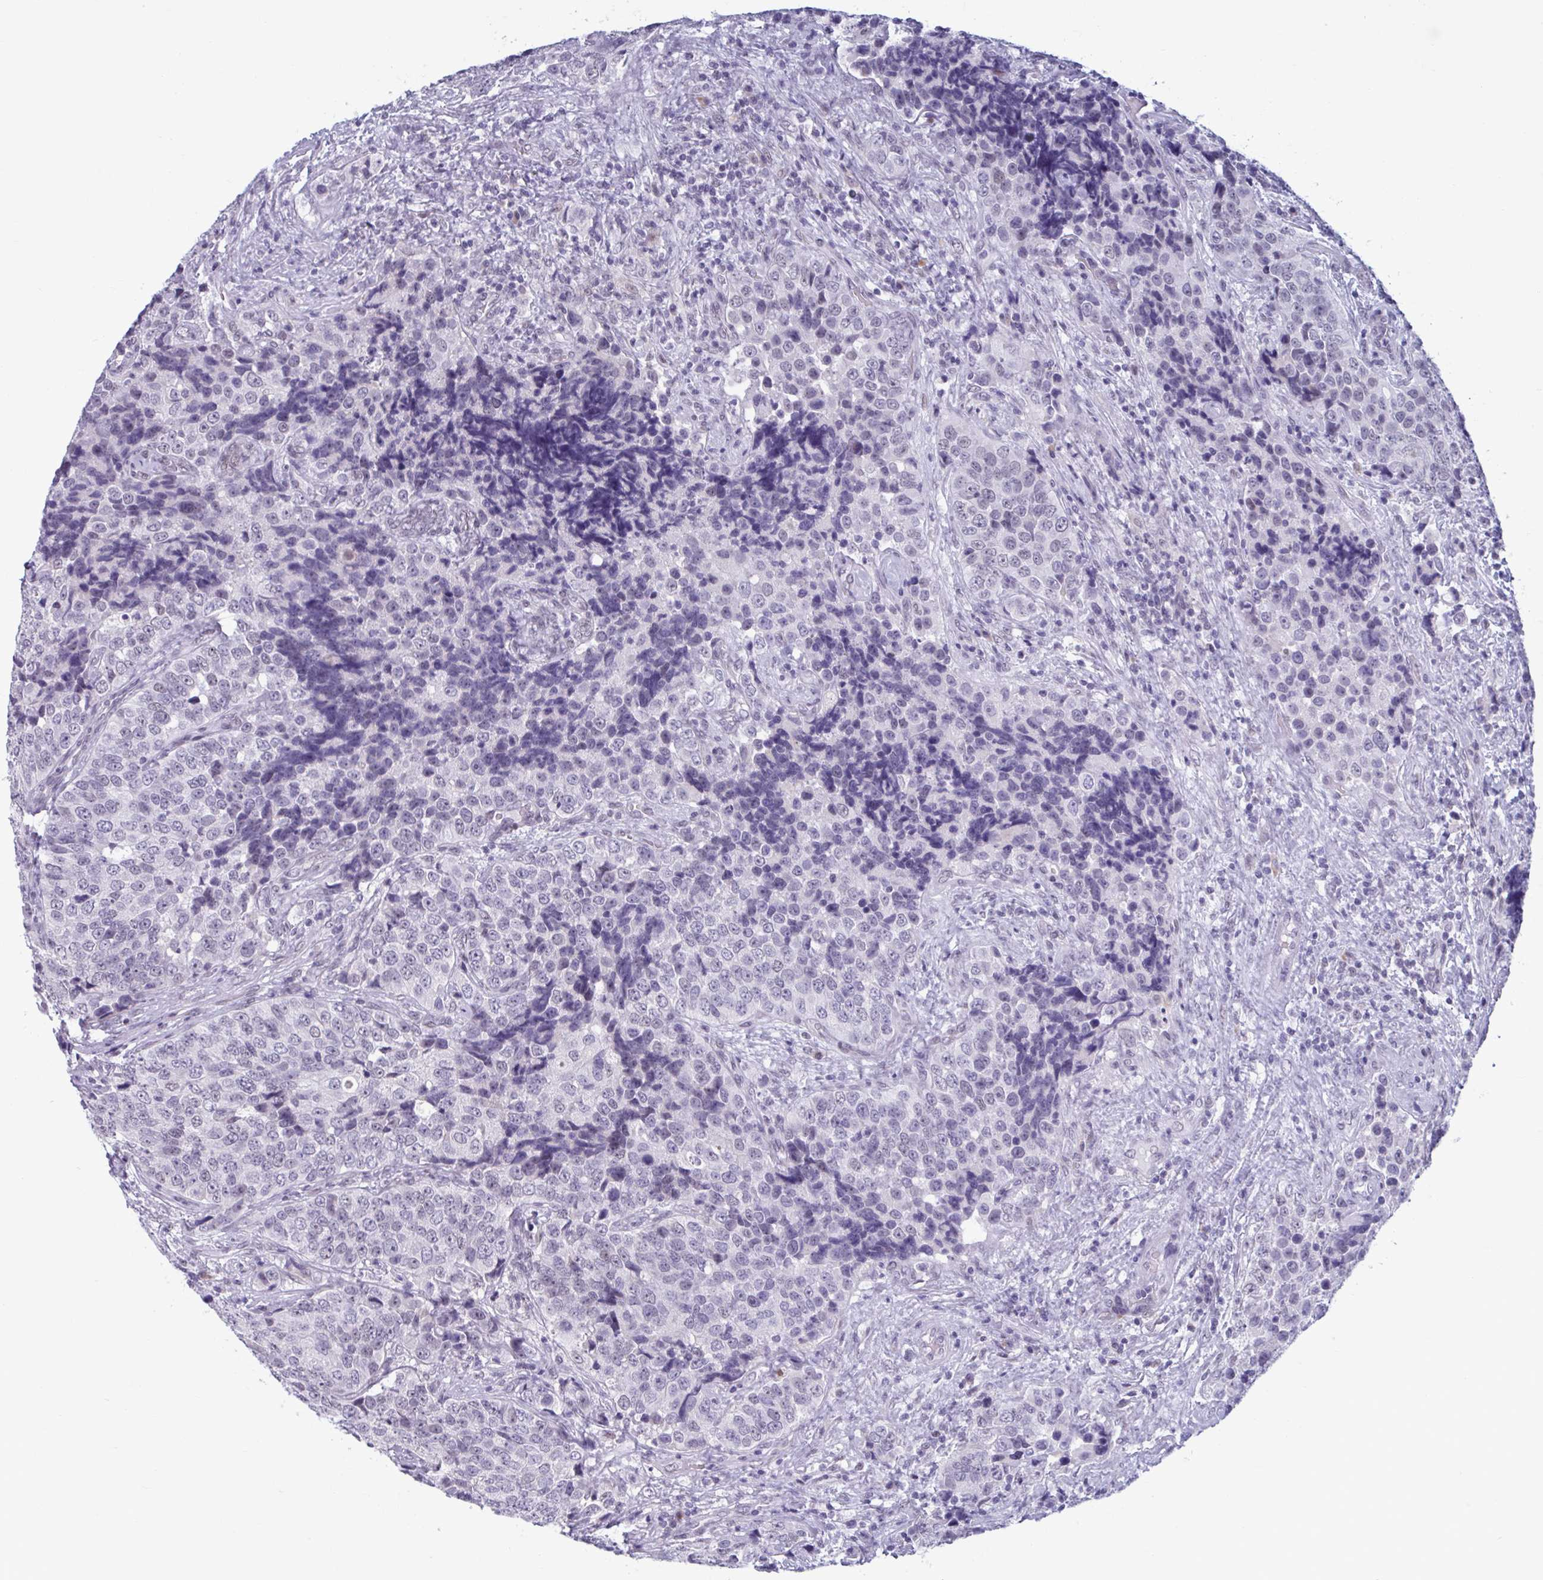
{"staining": {"intensity": "negative", "quantity": "none", "location": "none"}, "tissue": "urothelial cancer", "cell_type": "Tumor cells", "image_type": "cancer", "snomed": [{"axis": "morphology", "description": "Urothelial carcinoma, NOS"}, {"axis": "topography", "description": "Urinary bladder"}], "caption": "Tumor cells show no significant expression in transitional cell carcinoma.", "gene": "MSMB", "patient": {"sex": "male", "age": 52}}